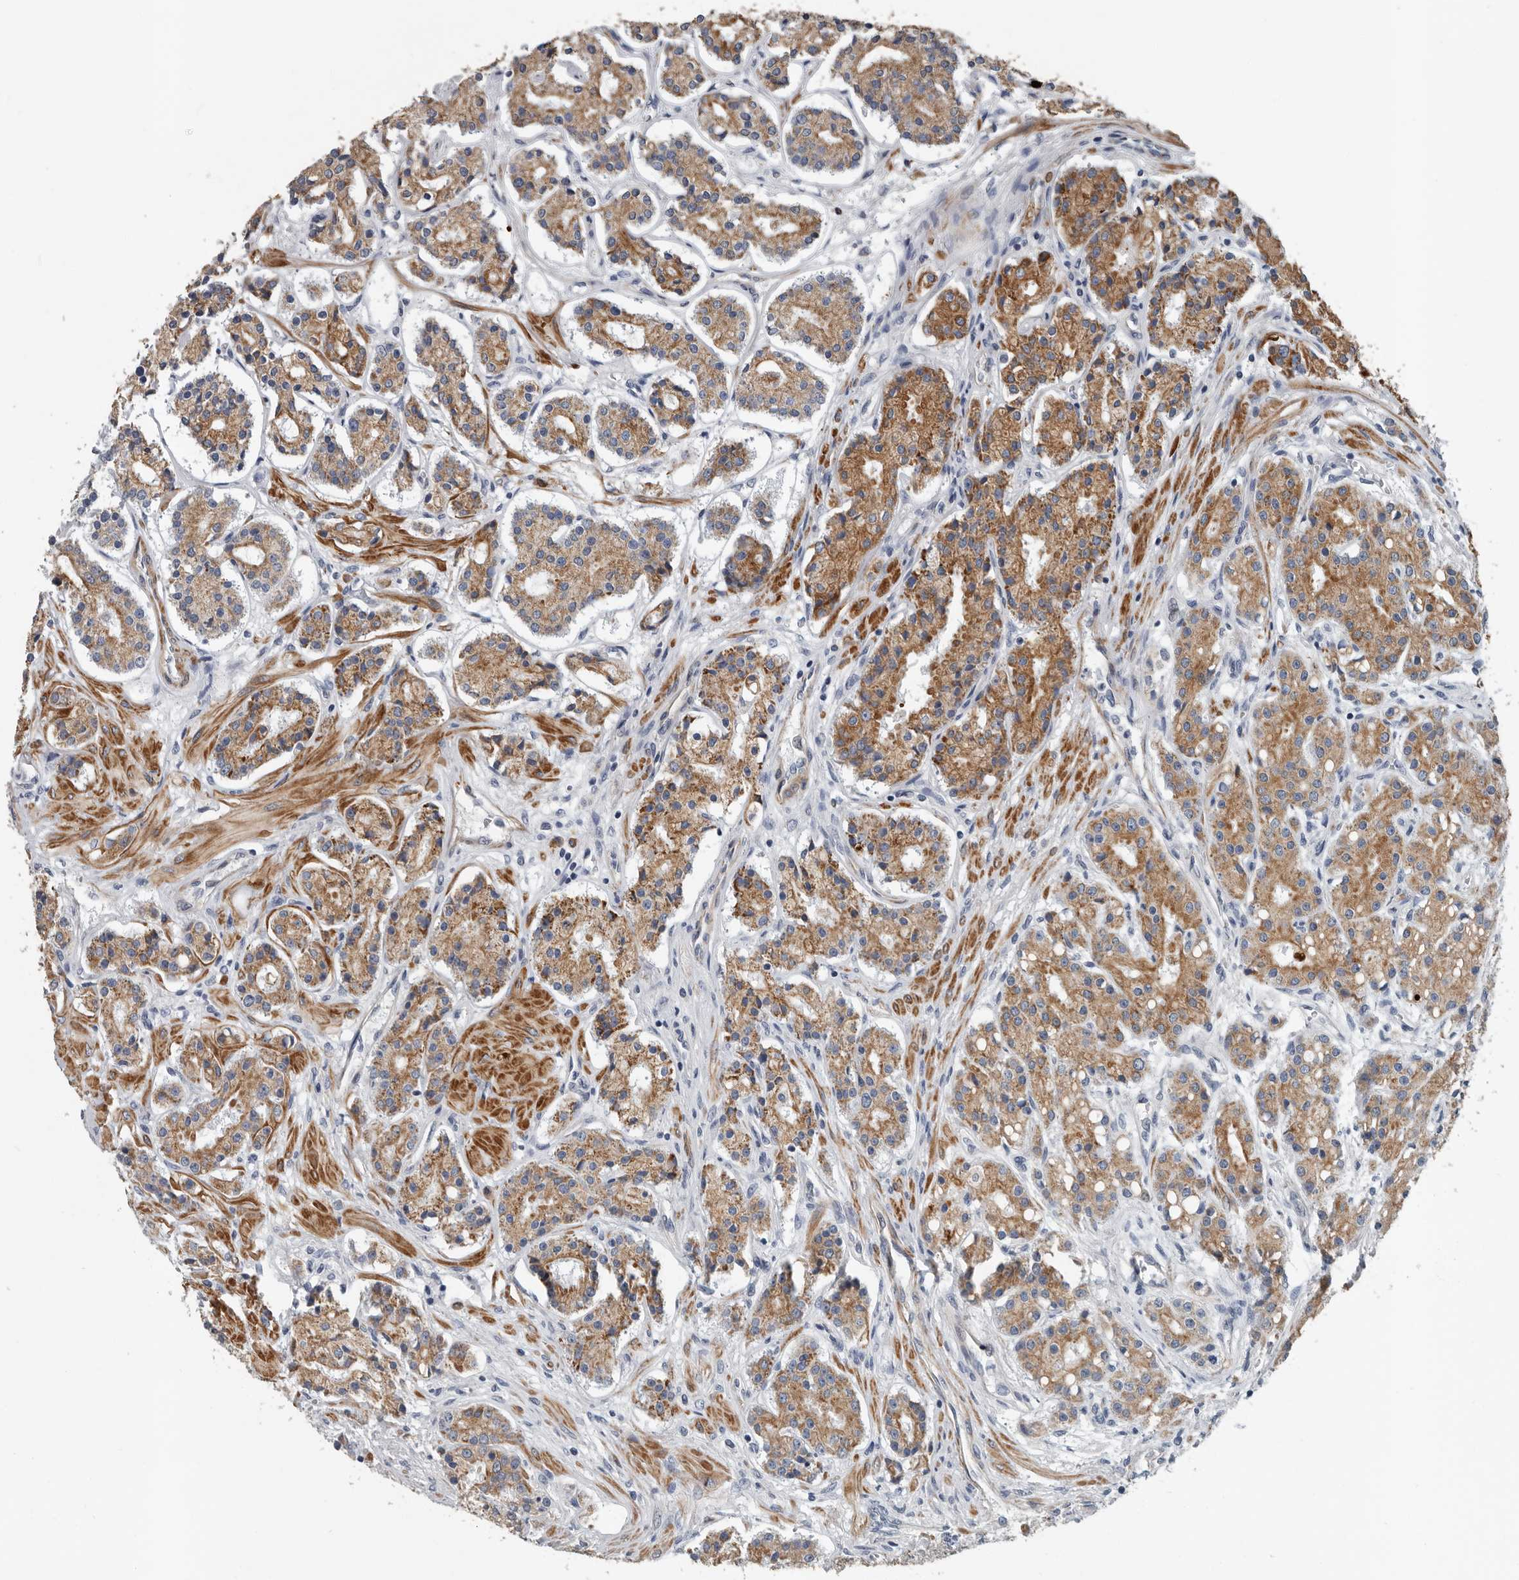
{"staining": {"intensity": "moderate", "quantity": ">75%", "location": "cytoplasmic/membranous"}, "tissue": "prostate cancer", "cell_type": "Tumor cells", "image_type": "cancer", "snomed": [{"axis": "morphology", "description": "Adenocarcinoma, High grade"}, {"axis": "topography", "description": "Prostate"}], "caption": "Immunohistochemistry (IHC) (DAB (3,3'-diaminobenzidine)) staining of human prostate cancer (high-grade adenocarcinoma) exhibits moderate cytoplasmic/membranous protein expression in approximately >75% of tumor cells. Ihc stains the protein of interest in brown and the nuclei are stained blue.", "gene": "DPY19L4", "patient": {"sex": "male", "age": 60}}